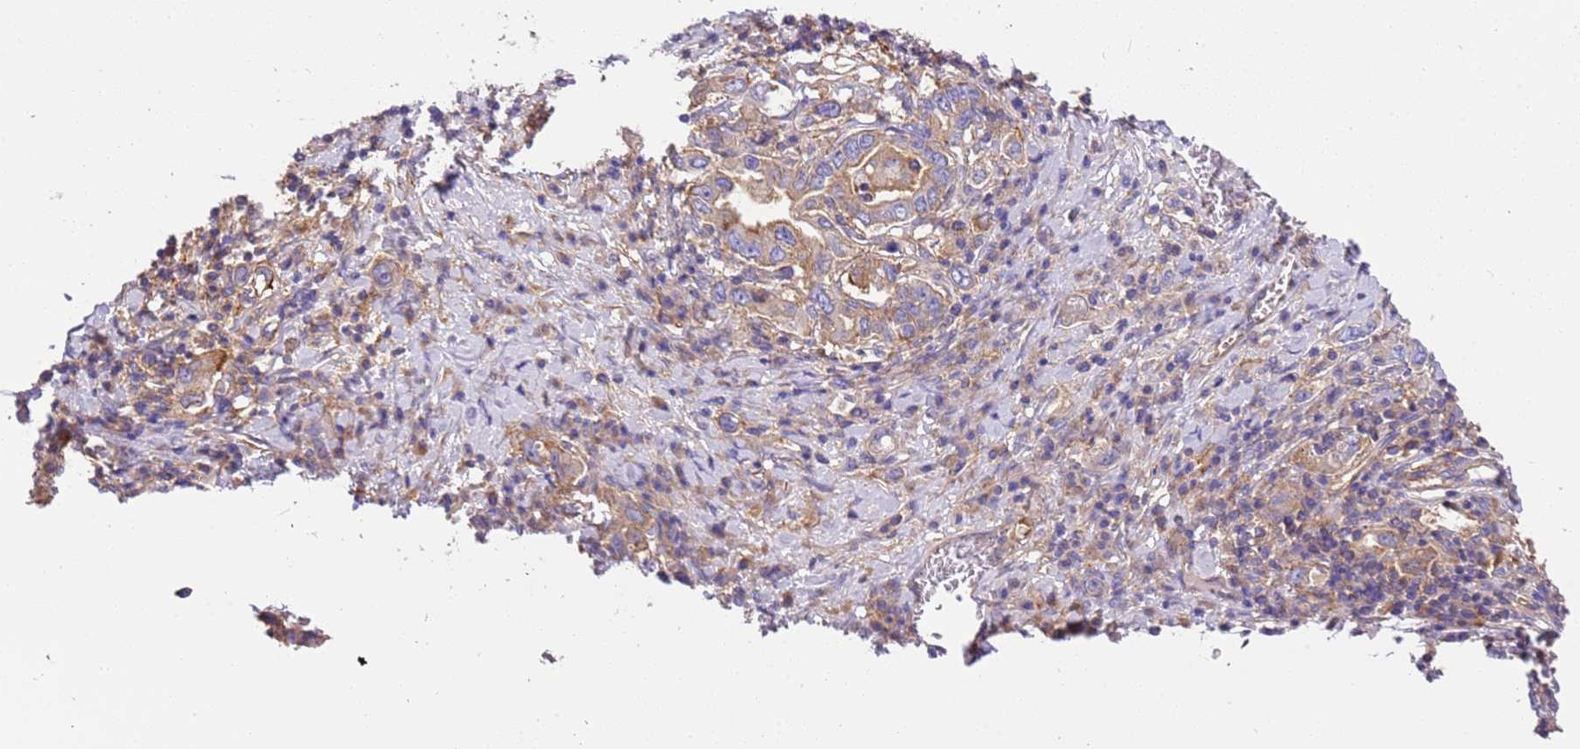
{"staining": {"intensity": "moderate", "quantity": ">75%", "location": "cytoplasmic/membranous"}, "tissue": "stomach cancer", "cell_type": "Tumor cells", "image_type": "cancer", "snomed": [{"axis": "morphology", "description": "Adenocarcinoma, NOS"}, {"axis": "topography", "description": "Stomach, upper"}, {"axis": "topography", "description": "Stomach"}], "caption": "Protein analysis of stomach cancer tissue reveals moderate cytoplasmic/membranous expression in about >75% of tumor cells.", "gene": "NAALADL1", "patient": {"sex": "male", "age": 62}}